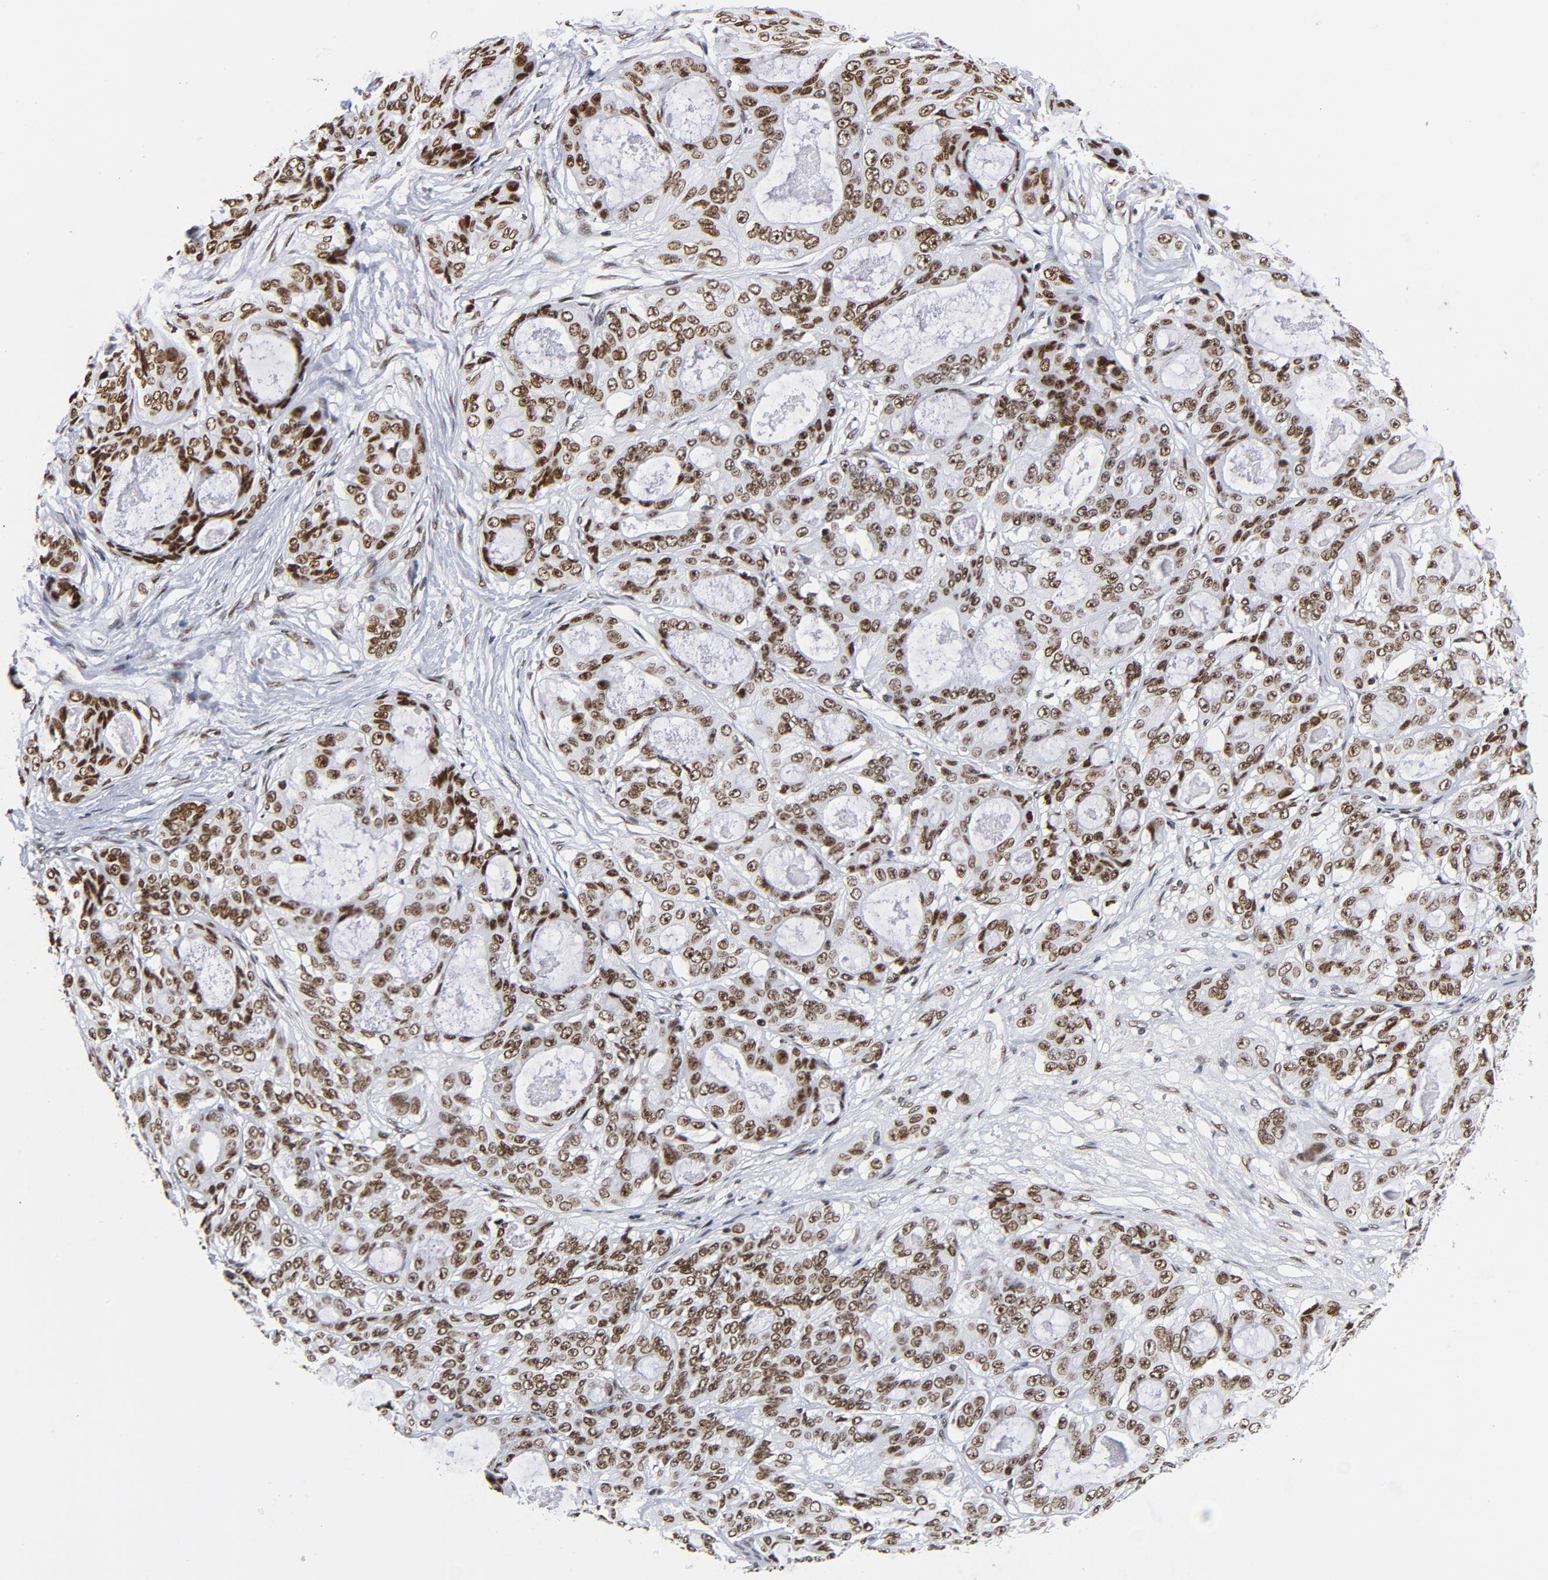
{"staining": {"intensity": "moderate", "quantity": ">75%", "location": "nuclear"}, "tissue": "ovarian cancer", "cell_type": "Tumor cells", "image_type": "cancer", "snomed": [{"axis": "morphology", "description": "Carcinoma, endometroid"}, {"axis": "topography", "description": "Ovary"}], "caption": "This photomicrograph displays immunohistochemistry (IHC) staining of ovarian endometroid carcinoma, with medium moderate nuclear expression in about >75% of tumor cells.", "gene": "TOP2B", "patient": {"sex": "female", "age": 61}}